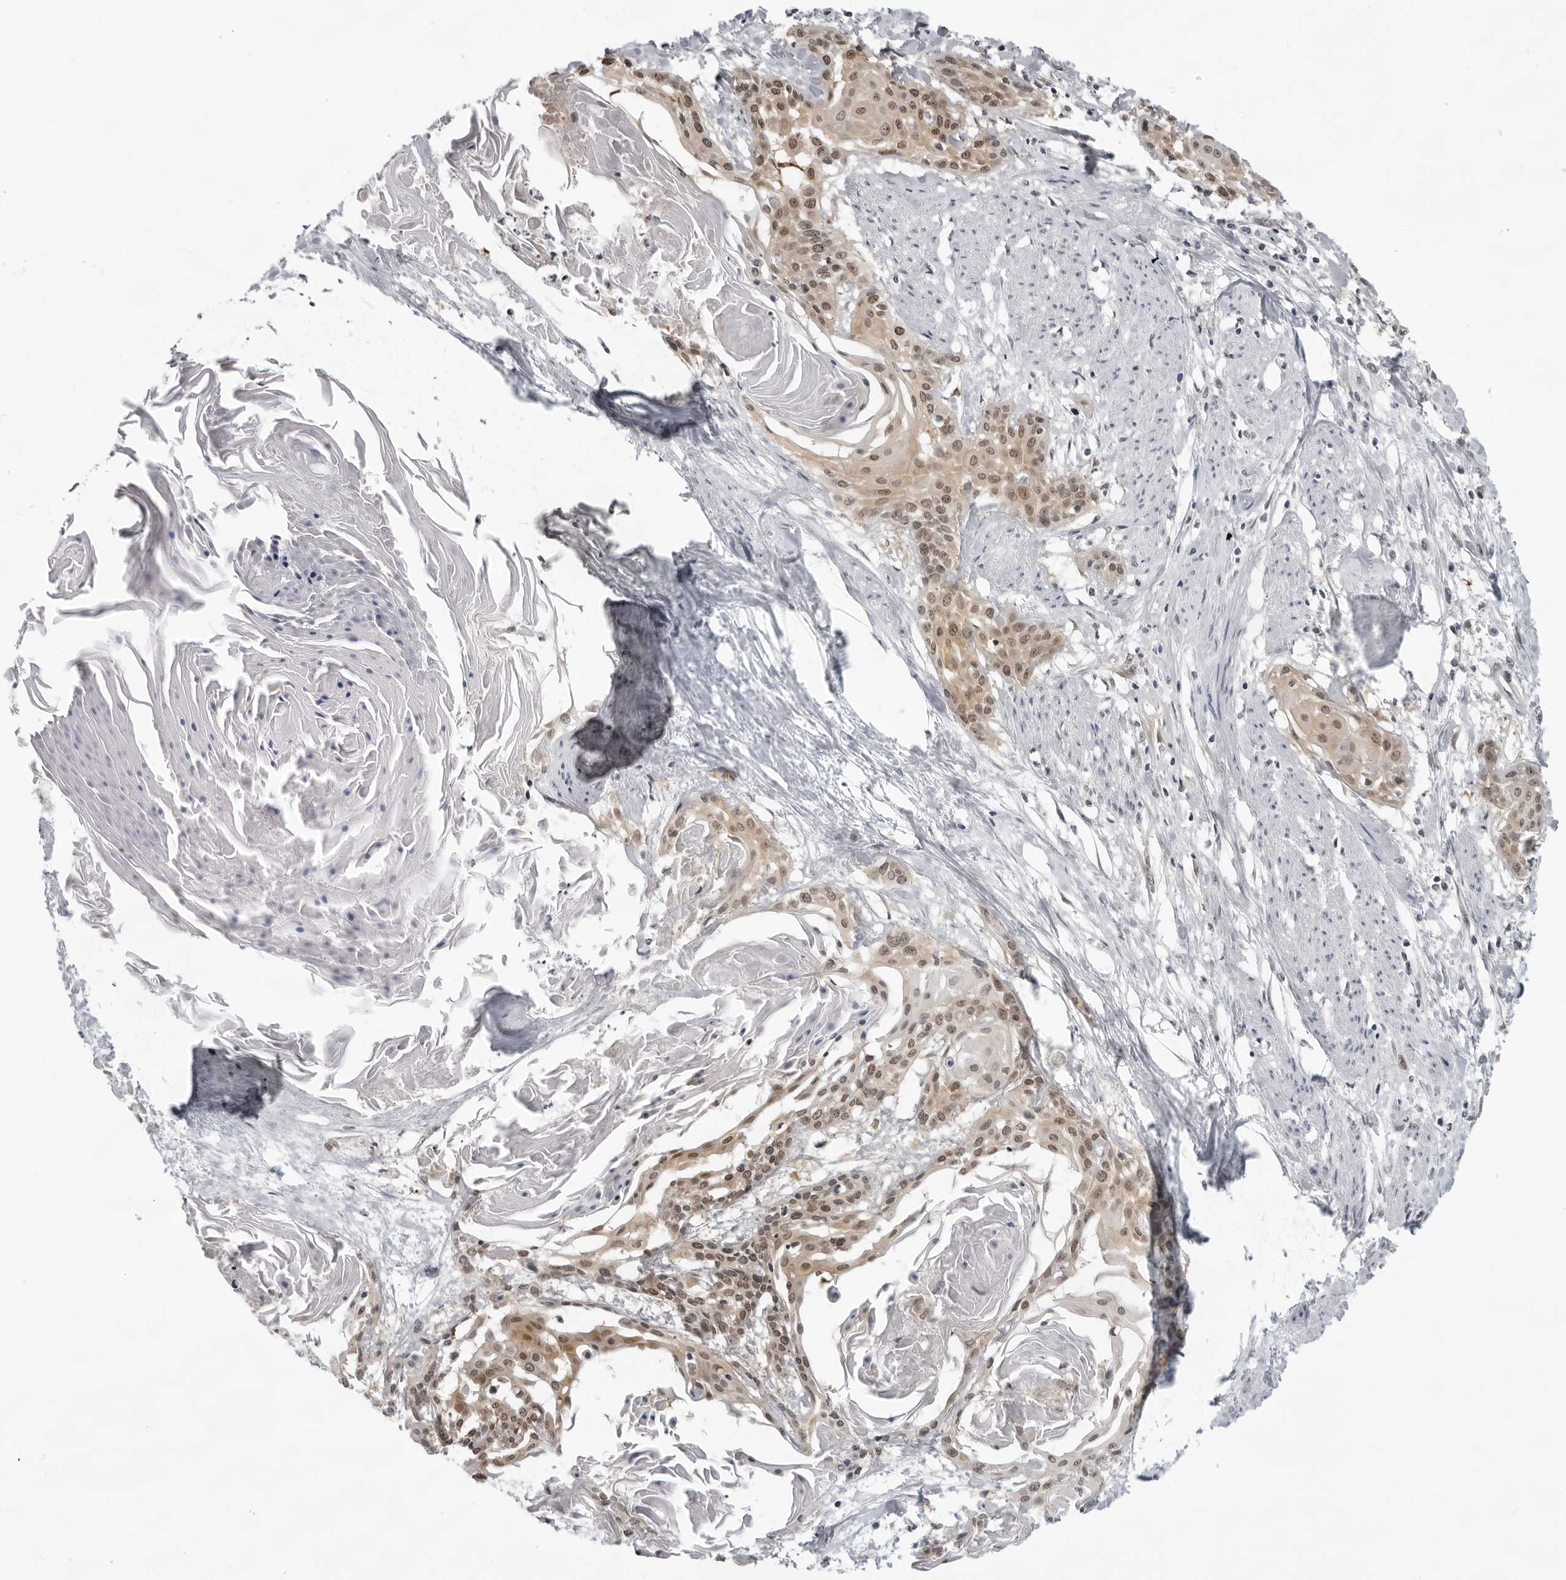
{"staining": {"intensity": "moderate", "quantity": ">75%", "location": "cytoplasmic/membranous,nuclear"}, "tissue": "cervical cancer", "cell_type": "Tumor cells", "image_type": "cancer", "snomed": [{"axis": "morphology", "description": "Squamous cell carcinoma, NOS"}, {"axis": "topography", "description": "Cervix"}], "caption": "Cervical squamous cell carcinoma tissue demonstrates moderate cytoplasmic/membranous and nuclear staining in about >75% of tumor cells, visualized by immunohistochemistry. (brown staining indicates protein expression, while blue staining denotes nuclei).", "gene": "CASP7", "patient": {"sex": "female", "age": 57}}